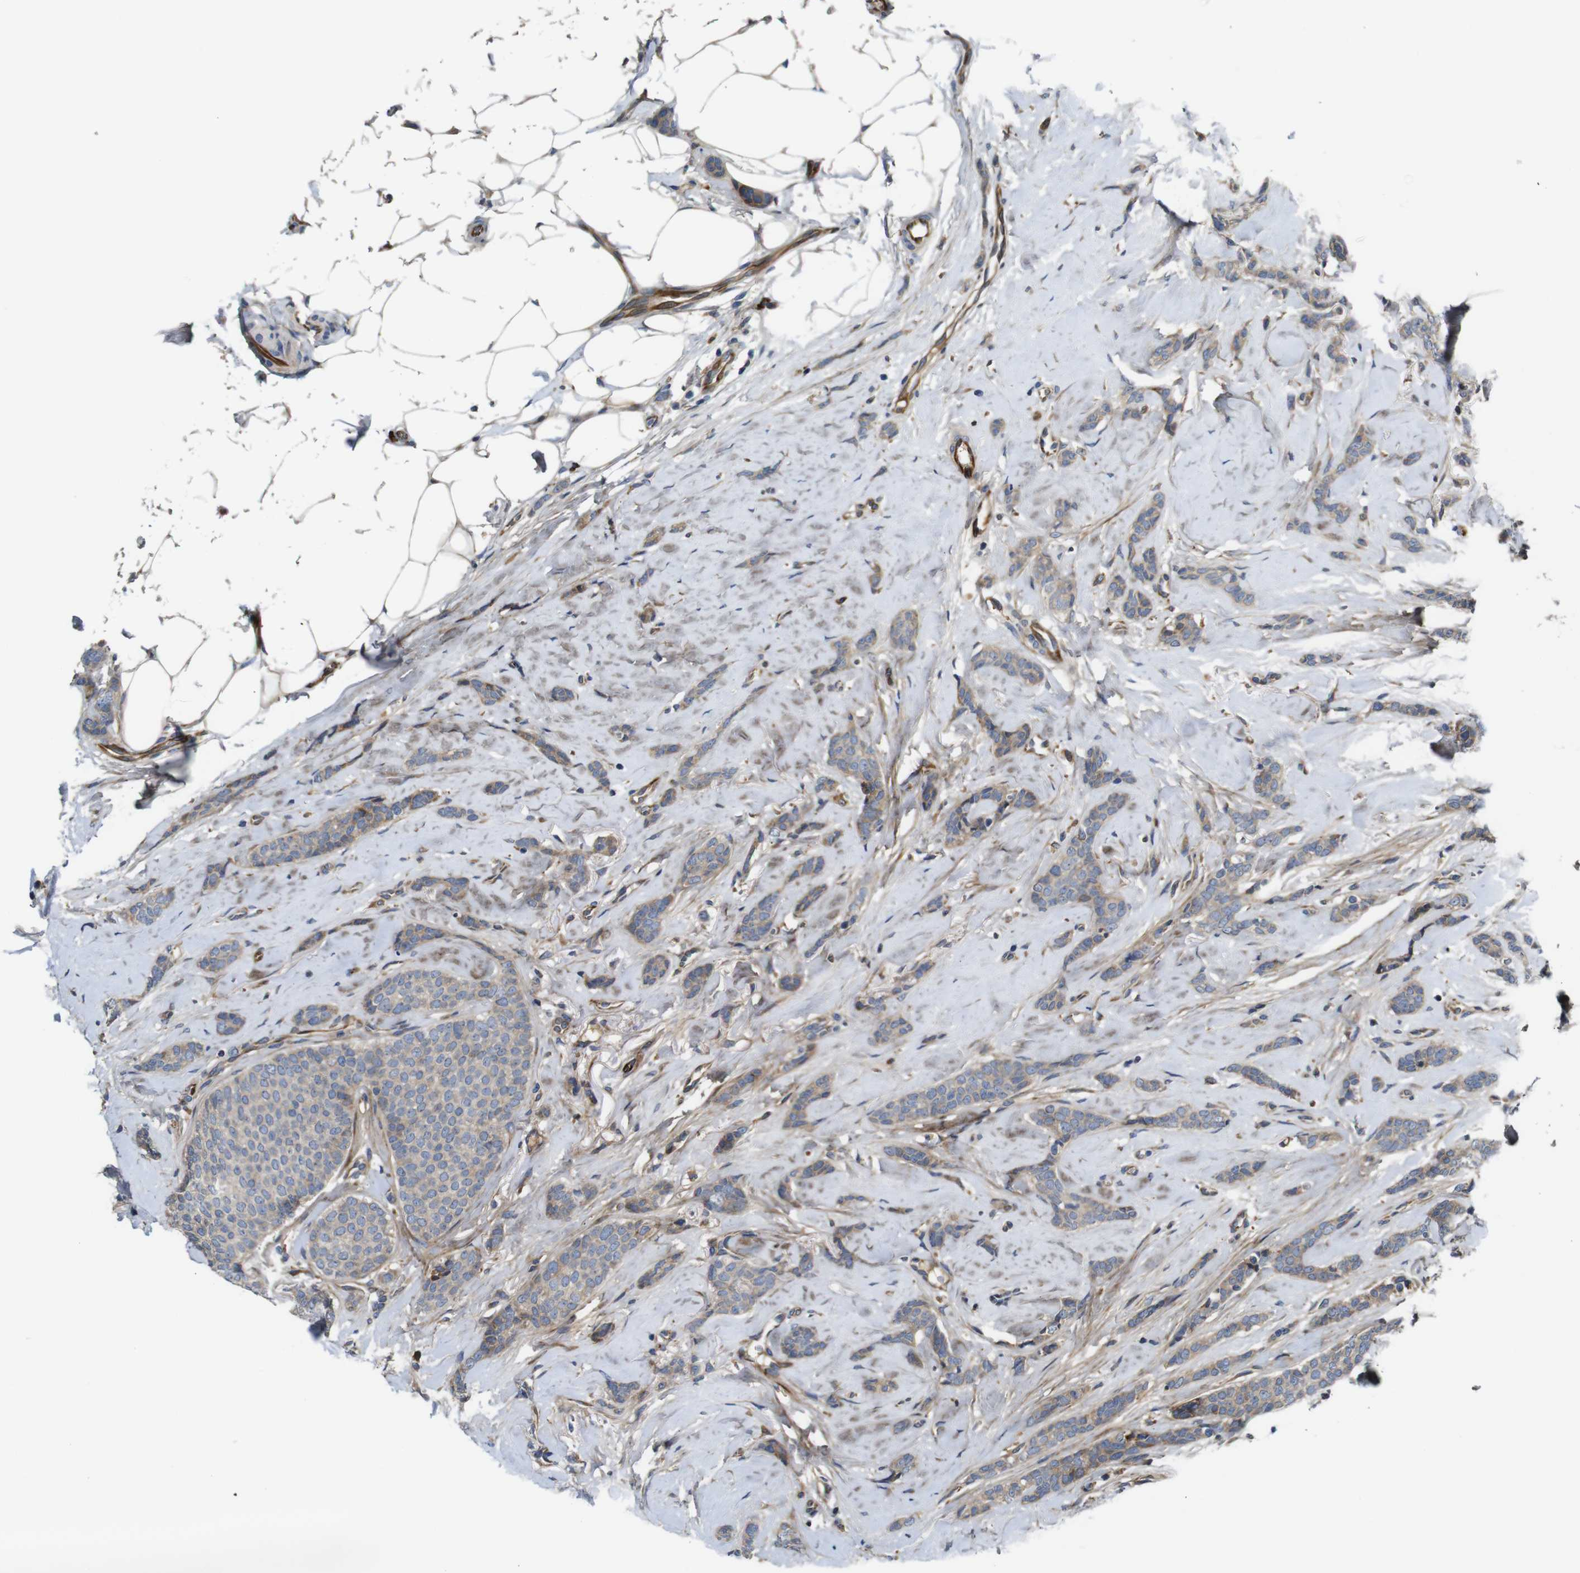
{"staining": {"intensity": "weak", "quantity": ">75%", "location": "cytoplasmic/membranous"}, "tissue": "breast cancer", "cell_type": "Tumor cells", "image_type": "cancer", "snomed": [{"axis": "morphology", "description": "Lobular carcinoma"}, {"axis": "topography", "description": "Skin"}, {"axis": "topography", "description": "Breast"}], "caption": "IHC micrograph of human breast lobular carcinoma stained for a protein (brown), which displays low levels of weak cytoplasmic/membranous staining in about >75% of tumor cells.", "gene": "UBE2G2", "patient": {"sex": "female", "age": 46}}